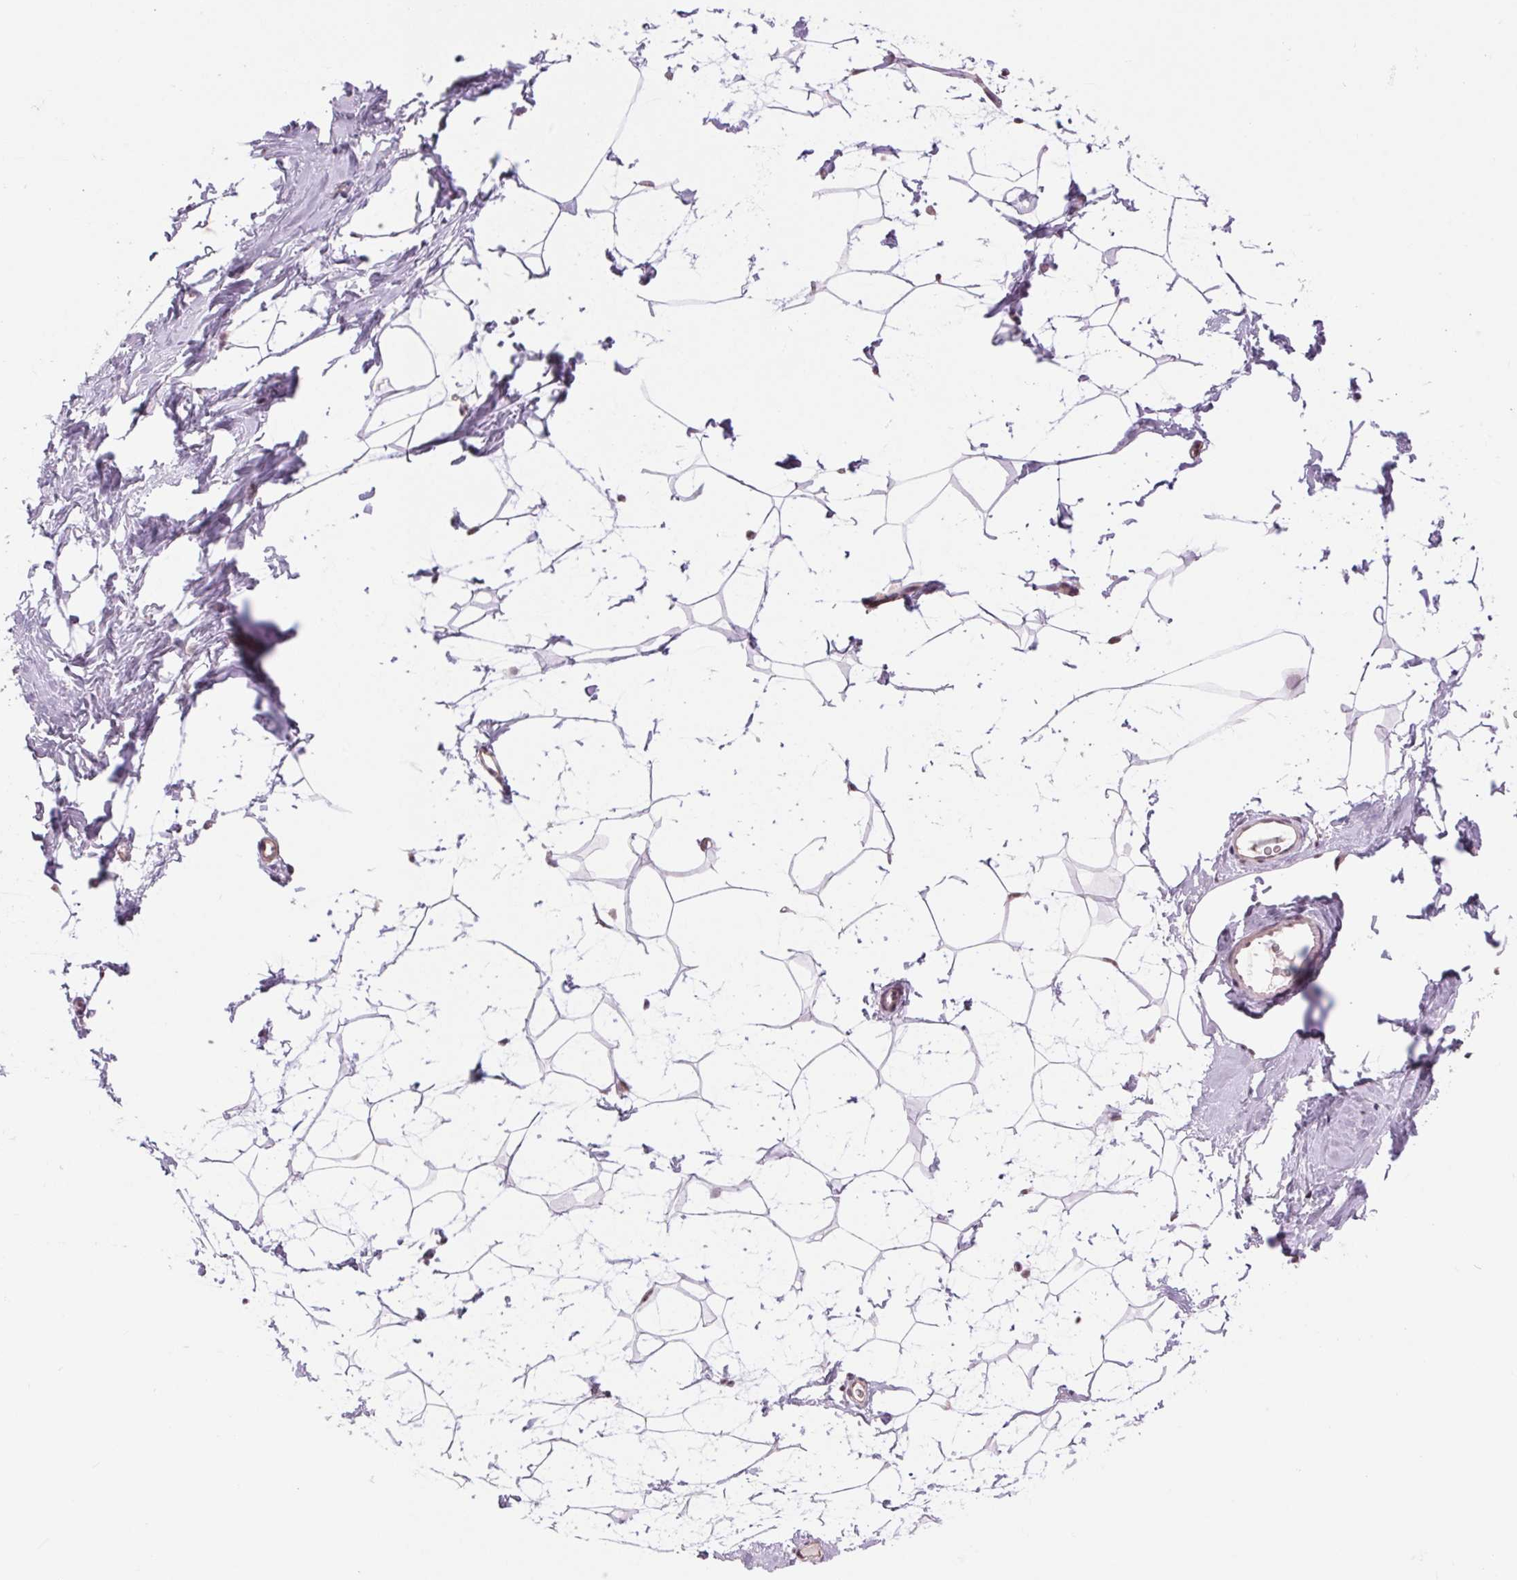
{"staining": {"intensity": "weak", "quantity": "25%-75%", "location": "cytoplasmic/membranous"}, "tissue": "breast", "cell_type": "Adipocytes", "image_type": "normal", "snomed": [{"axis": "morphology", "description": "Normal tissue, NOS"}, {"axis": "topography", "description": "Breast"}], "caption": "Human breast stained with a brown dye reveals weak cytoplasmic/membranous positive expression in about 25%-75% of adipocytes.", "gene": "CHMP4B", "patient": {"sex": "female", "age": 32}}